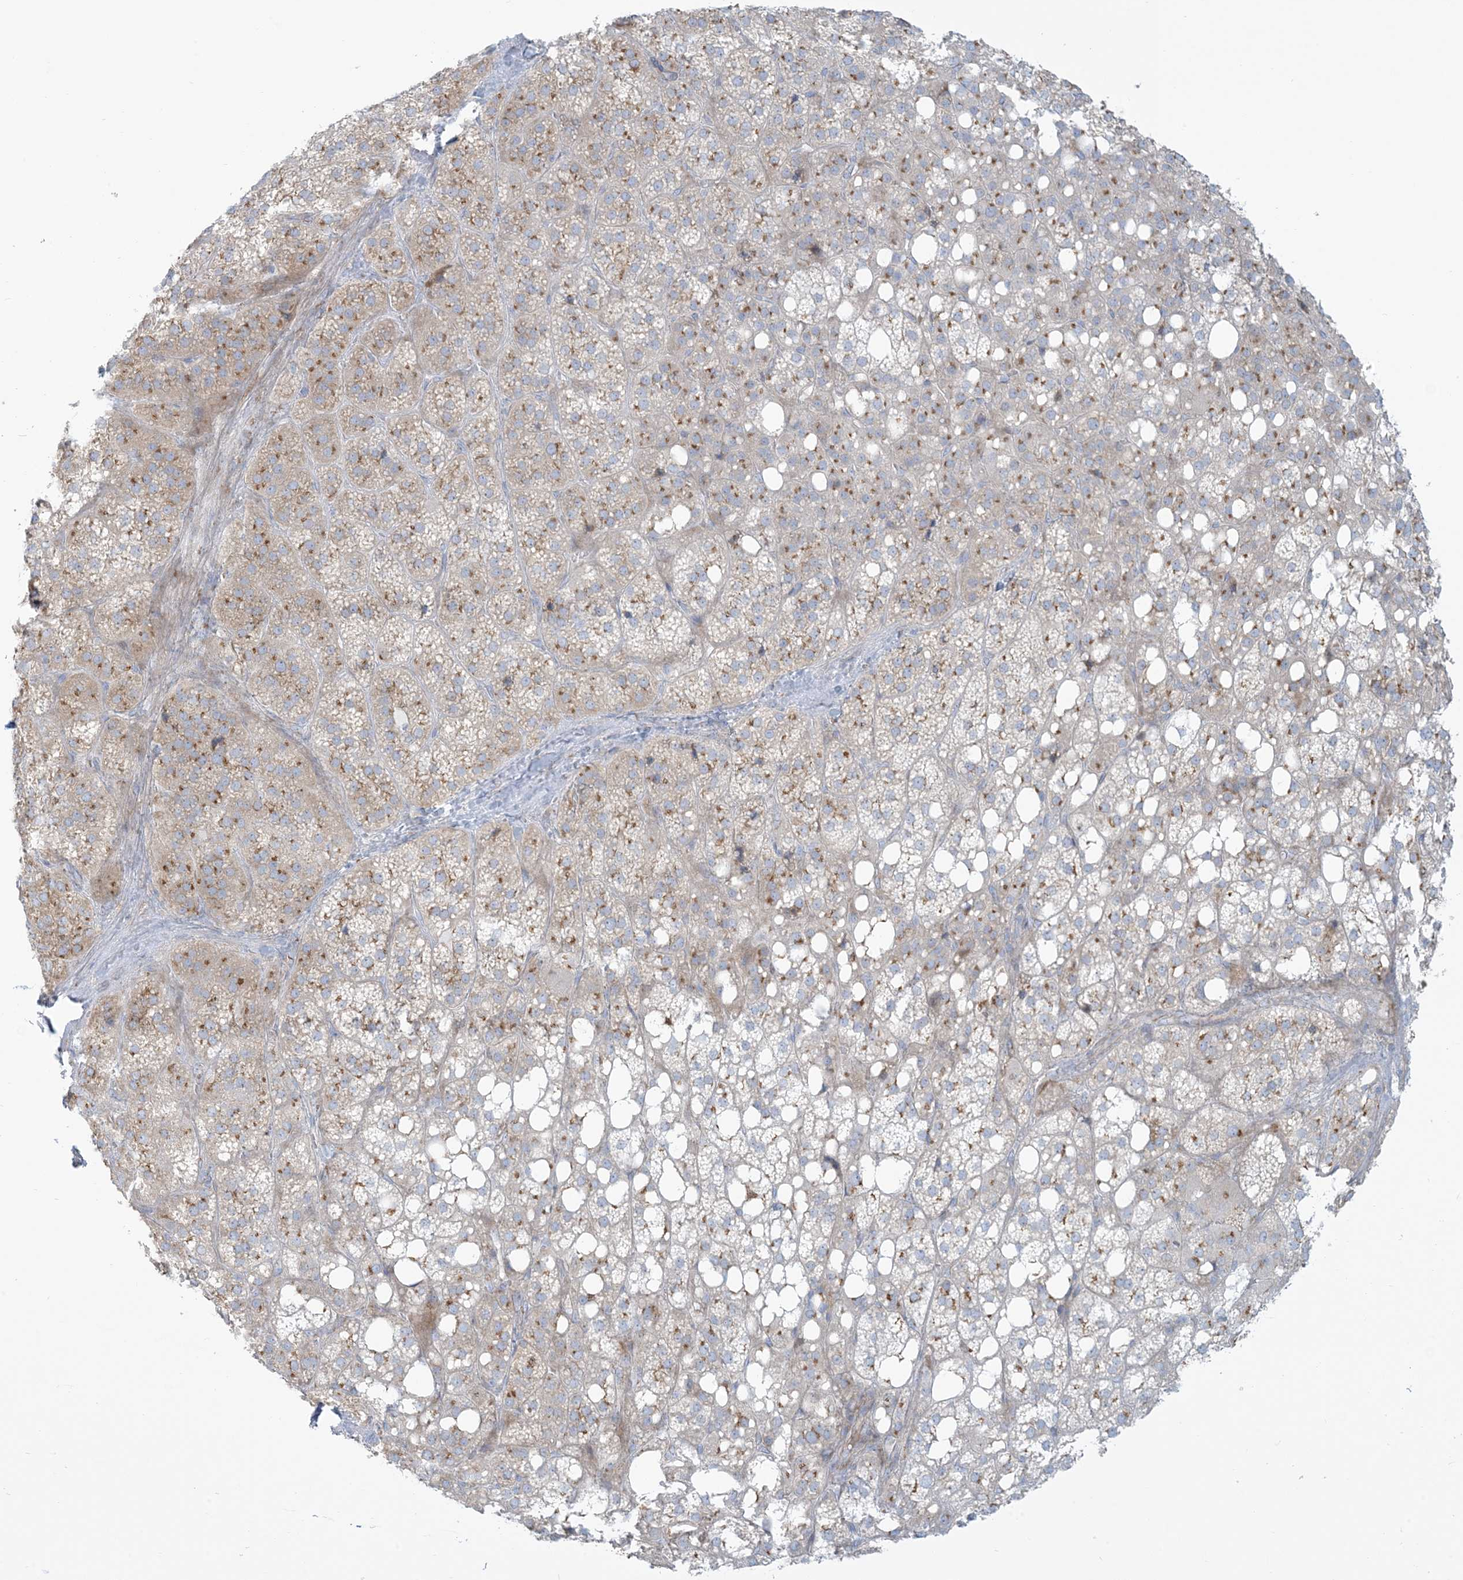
{"staining": {"intensity": "moderate", "quantity": ">75%", "location": "cytoplasmic/membranous"}, "tissue": "adrenal gland", "cell_type": "Glandular cells", "image_type": "normal", "snomed": [{"axis": "morphology", "description": "Normal tissue, NOS"}, {"axis": "topography", "description": "Adrenal gland"}], "caption": "This micrograph exhibits immunohistochemistry (IHC) staining of unremarkable human adrenal gland, with medium moderate cytoplasmic/membranous expression in approximately >75% of glandular cells.", "gene": "AFTPH", "patient": {"sex": "female", "age": 59}}